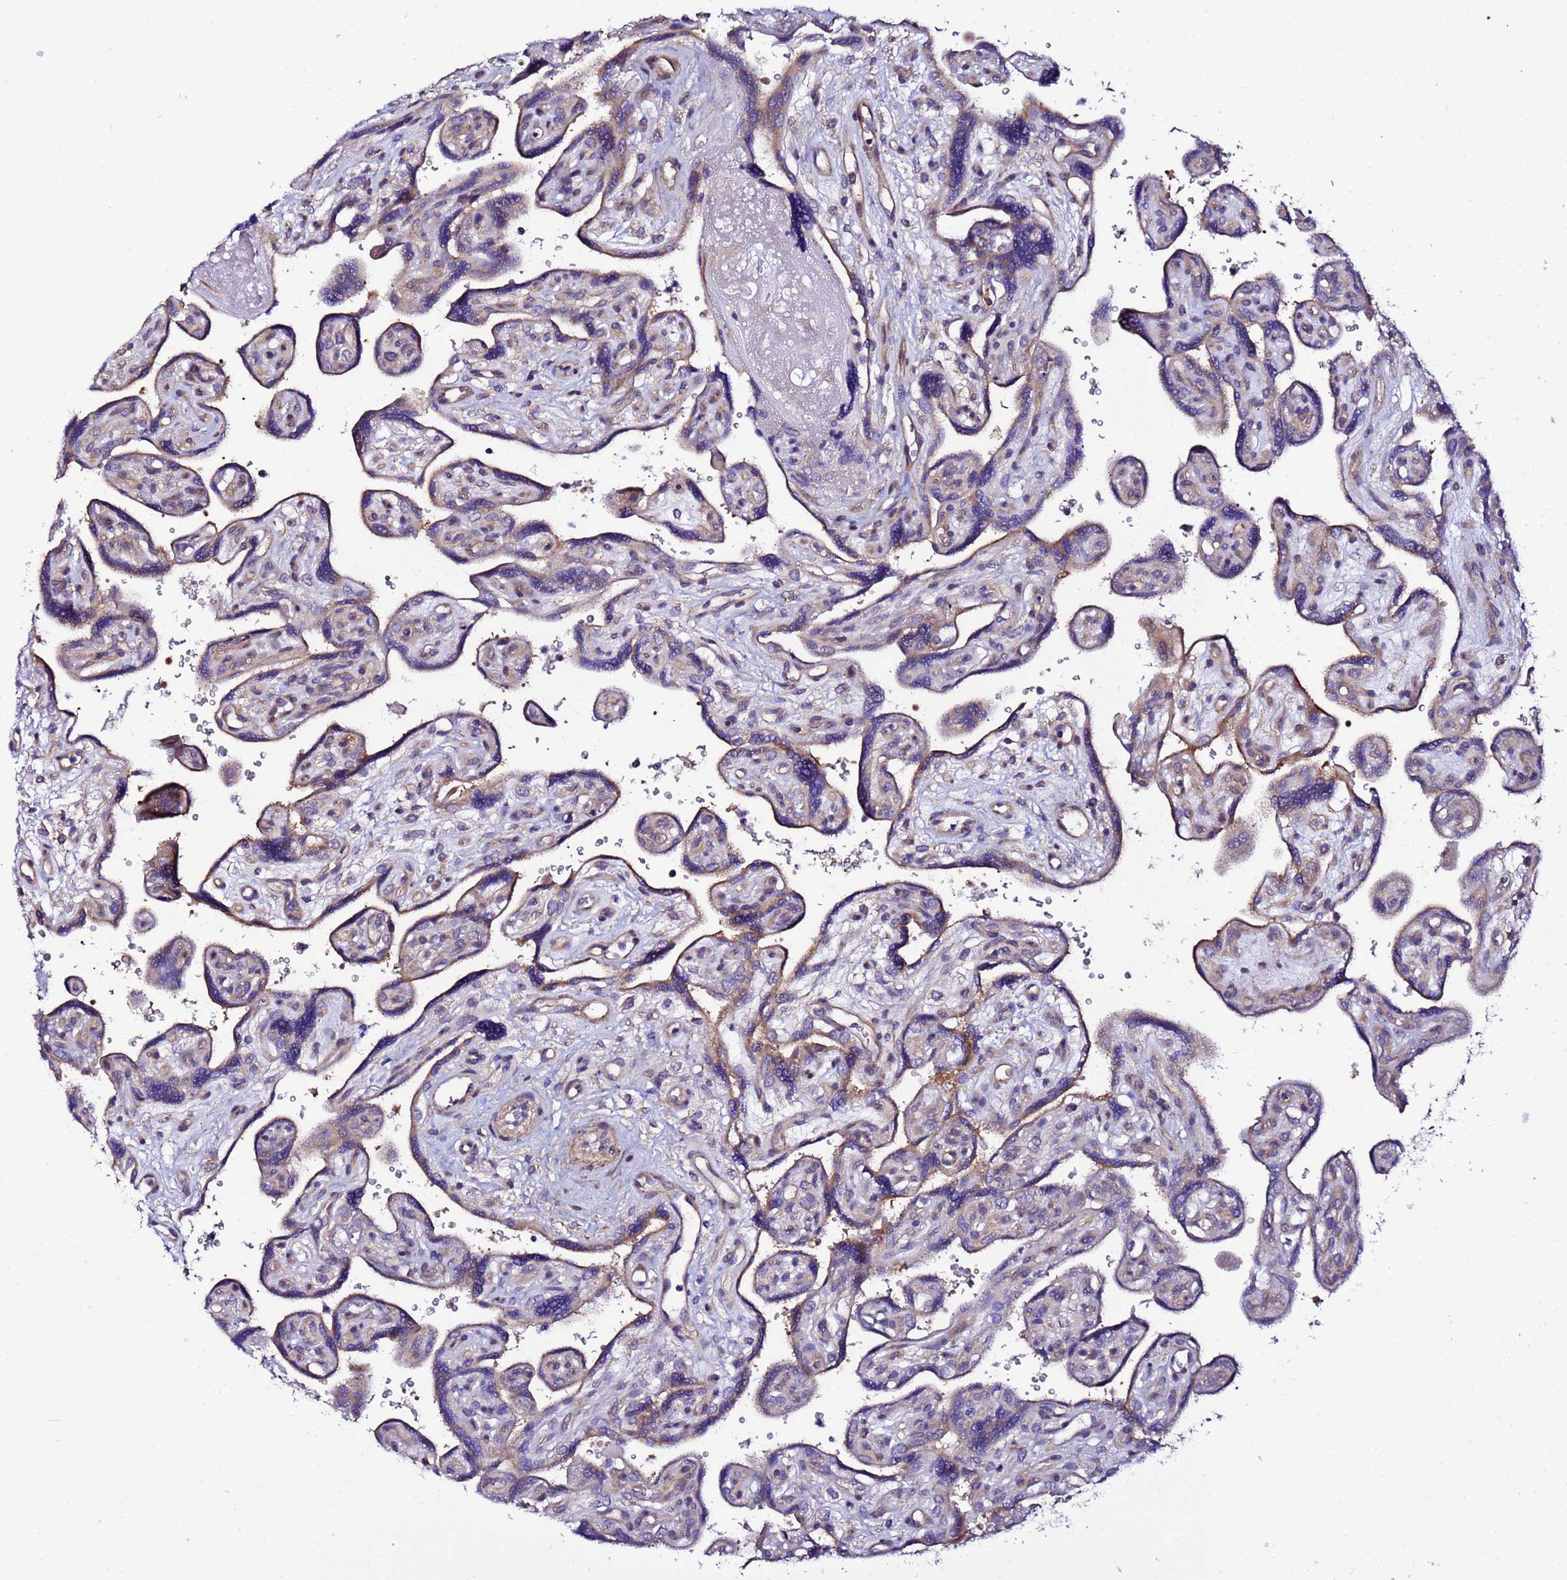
{"staining": {"intensity": "strong", "quantity": "<25%", "location": "cytoplasmic/membranous"}, "tissue": "placenta", "cell_type": "Decidual cells", "image_type": "normal", "snomed": [{"axis": "morphology", "description": "Normal tissue, NOS"}, {"axis": "topography", "description": "Placenta"}], "caption": "A histopathology image of human placenta stained for a protein displays strong cytoplasmic/membranous brown staining in decidual cells. (Brightfield microscopy of DAB IHC at high magnification).", "gene": "JRKL", "patient": {"sex": "female", "age": 39}}